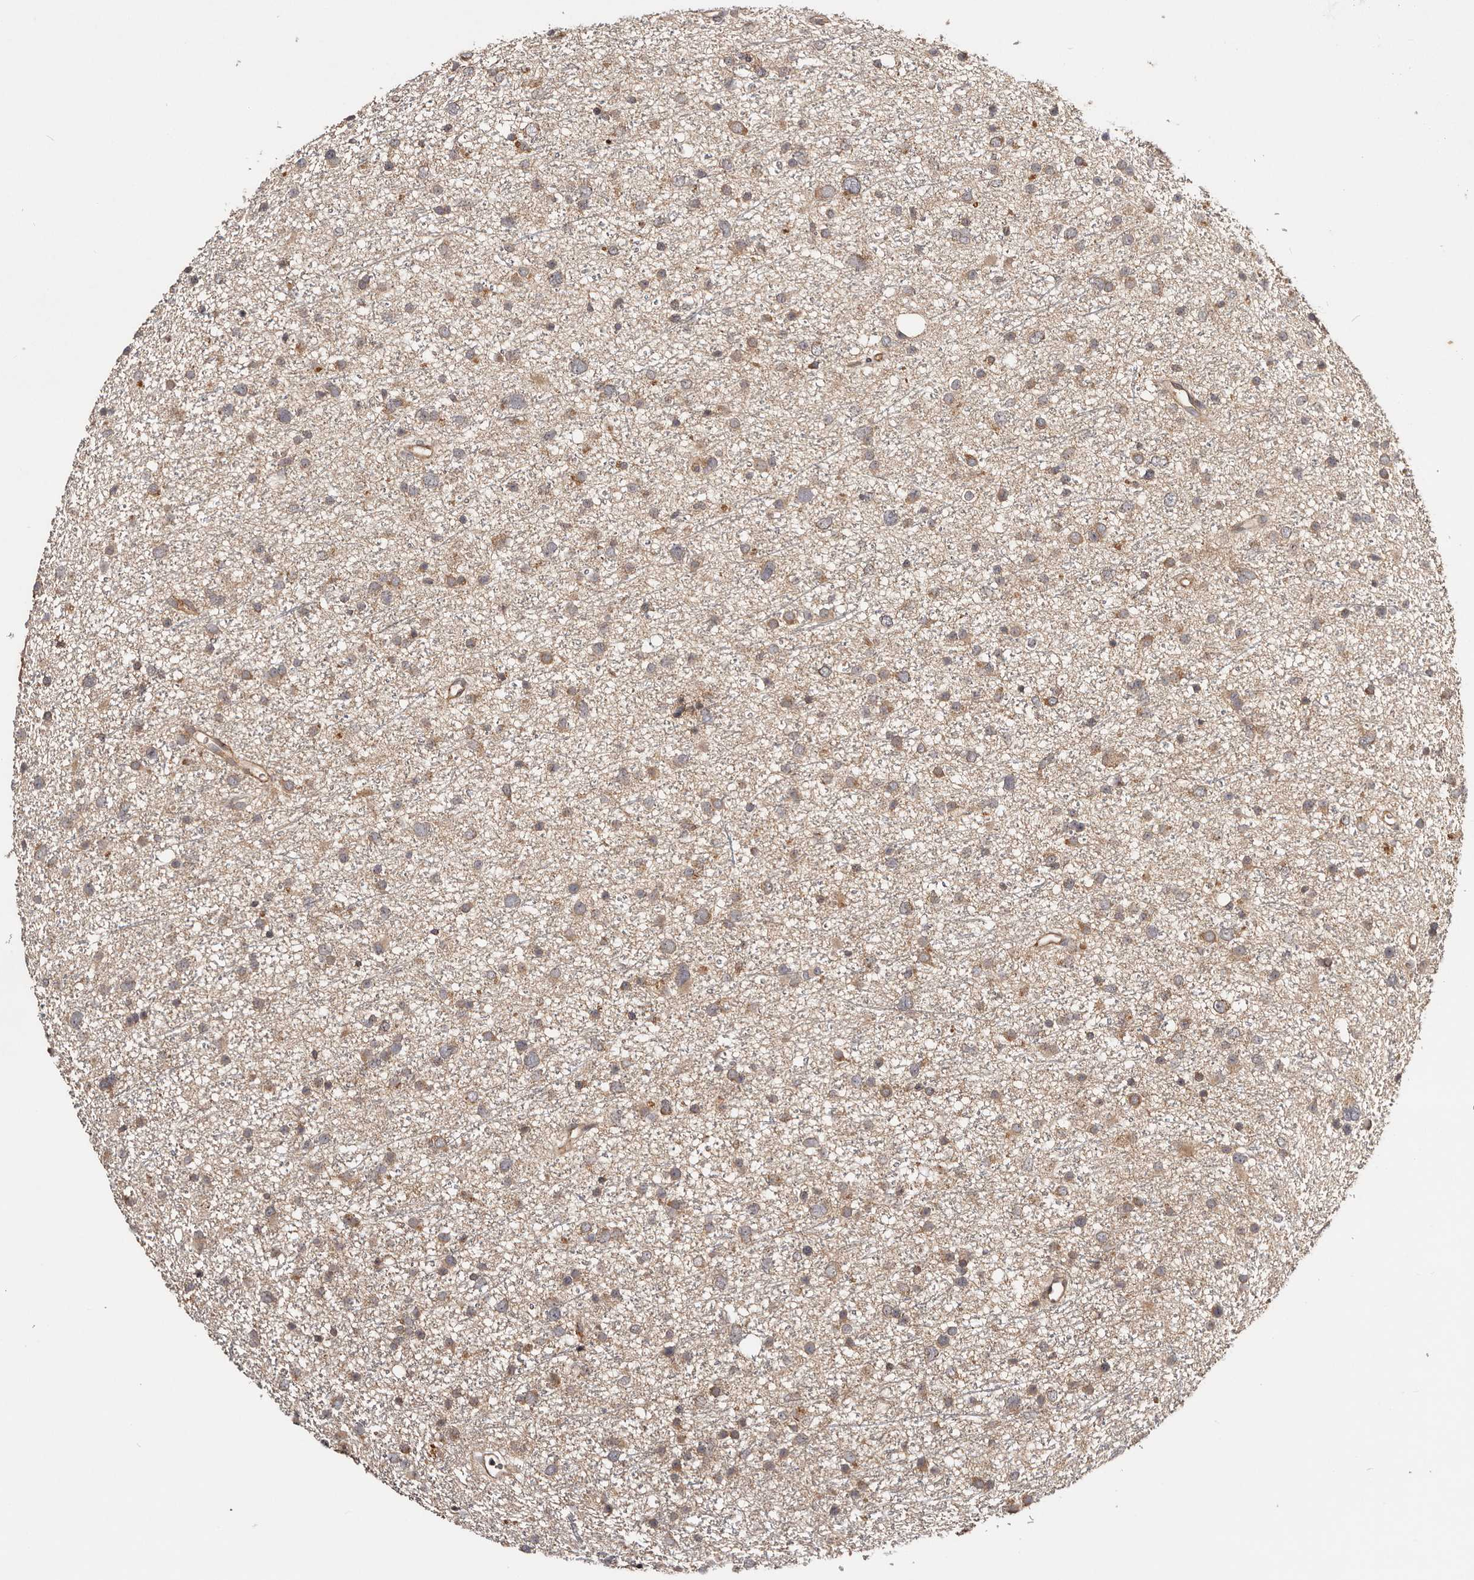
{"staining": {"intensity": "weak", "quantity": ">75%", "location": "cytoplasmic/membranous"}, "tissue": "glioma", "cell_type": "Tumor cells", "image_type": "cancer", "snomed": [{"axis": "morphology", "description": "Glioma, malignant, Low grade"}, {"axis": "topography", "description": "Cerebral cortex"}], "caption": "High-power microscopy captured an immunohistochemistry (IHC) histopathology image of low-grade glioma (malignant), revealing weak cytoplasmic/membranous expression in about >75% of tumor cells. (DAB IHC, brown staining for protein, blue staining for nuclei).", "gene": "PKIB", "patient": {"sex": "female", "age": 39}}